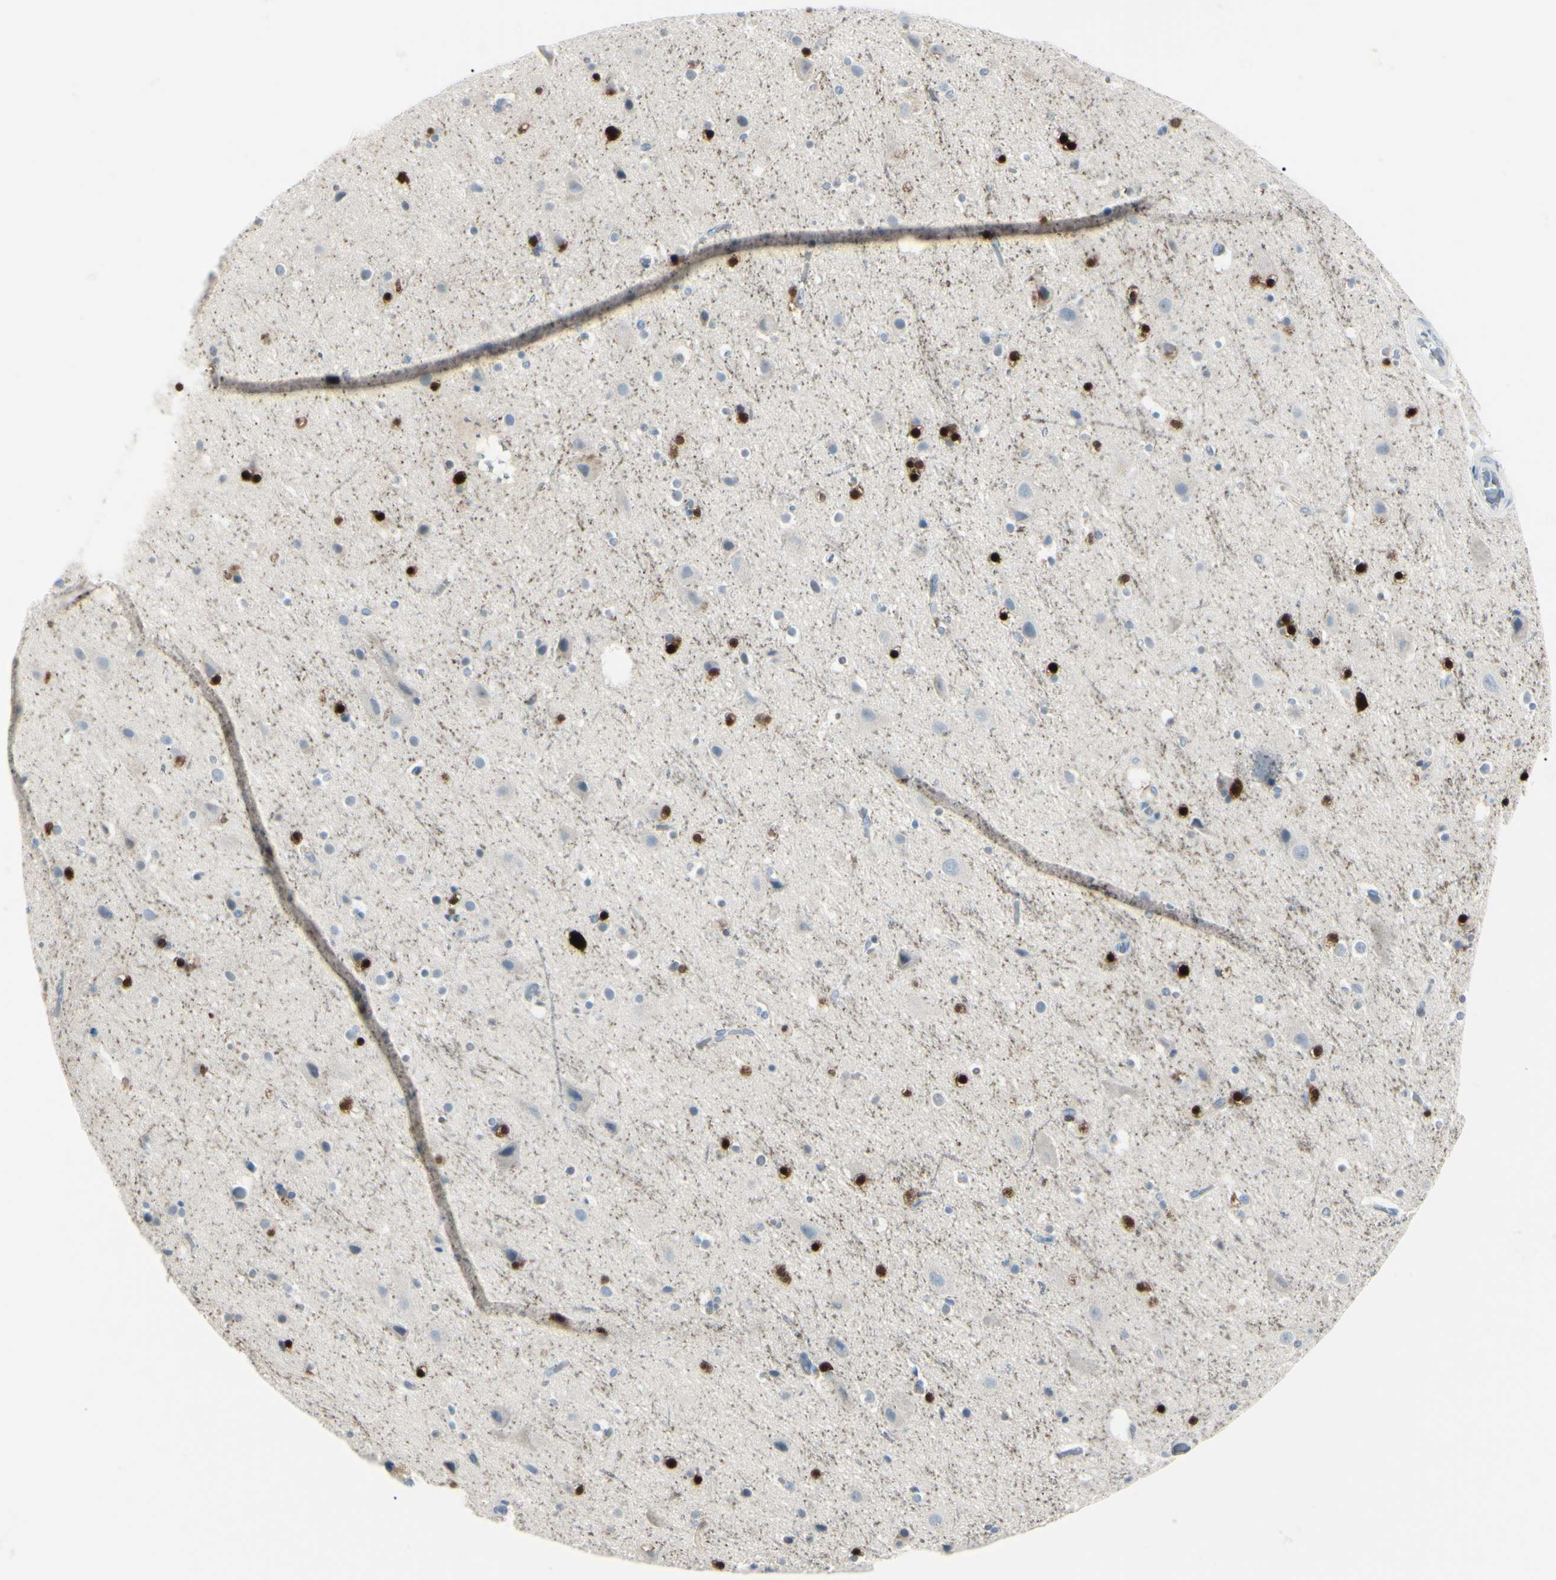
{"staining": {"intensity": "negative", "quantity": "none", "location": "none"}, "tissue": "cerebral cortex", "cell_type": "Endothelial cells", "image_type": "normal", "snomed": [{"axis": "morphology", "description": "Normal tissue, NOS"}, {"axis": "topography", "description": "Cerebral cortex"}], "caption": "Immunohistochemical staining of benign cerebral cortex demonstrates no significant expression in endothelial cells. (Stains: DAB (3,3'-diaminobenzidine) immunohistochemistry with hematoxylin counter stain, Microscopy: brightfield microscopy at high magnification).", "gene": "CA2", "patient": {"sex": "male", "age": 45}}